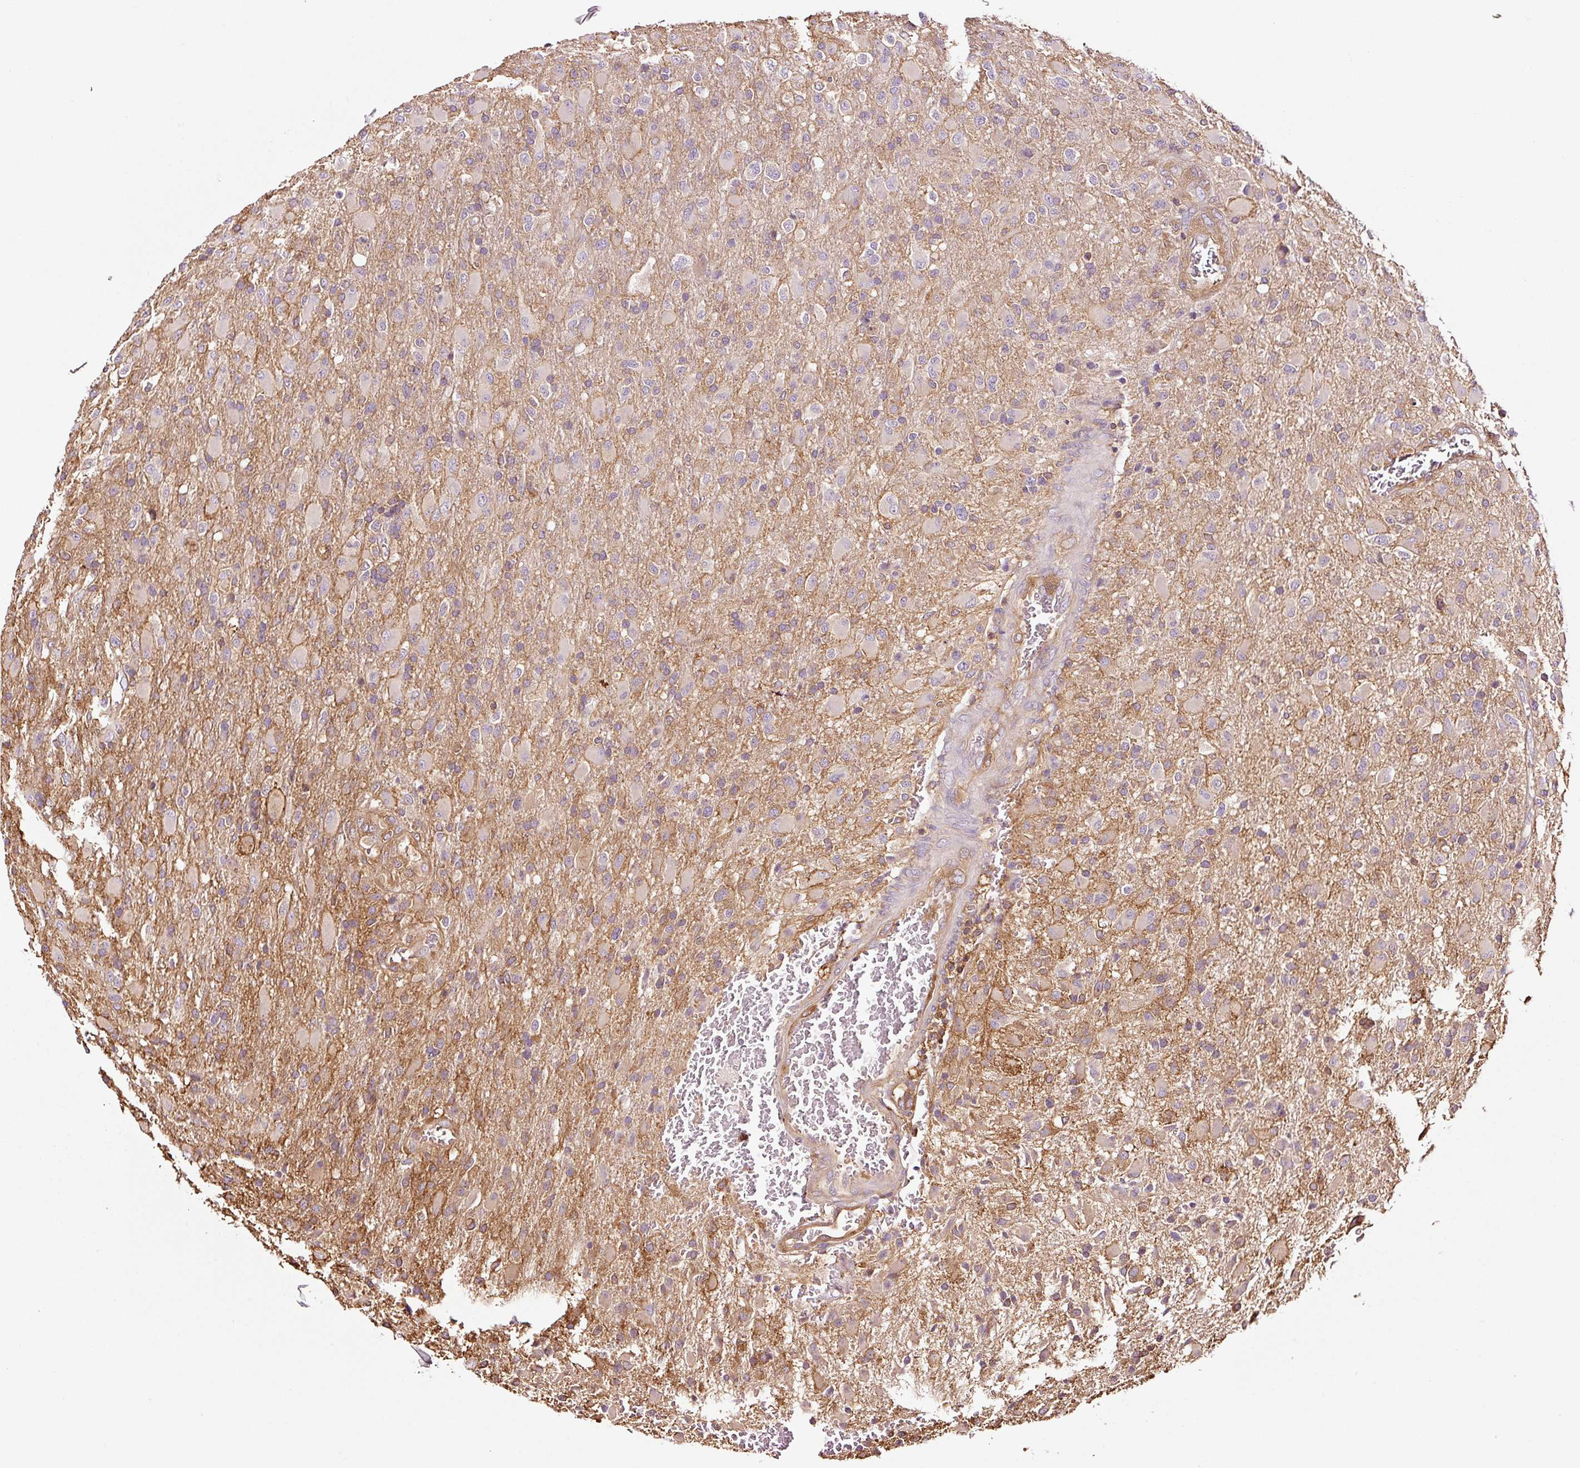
{"staining": {"intensity": "weak", "quantity": "<25%", "location": "cytoplasmic/membranous"}, "tissue": "glioma", "cell_type": "Tumor cells", "image_type": "cancer", "snomed": [{"axis": "morphology", "description": "Glioma, malignant, Low grade"}, {"axis": "topography", "description": "Brain"}], "caption": "Glioma stained for a protein using immunohistochemistry shows no staining tumor cells.", "gene": "METAP1", "patient": {"sex": "male", "age": 65}}